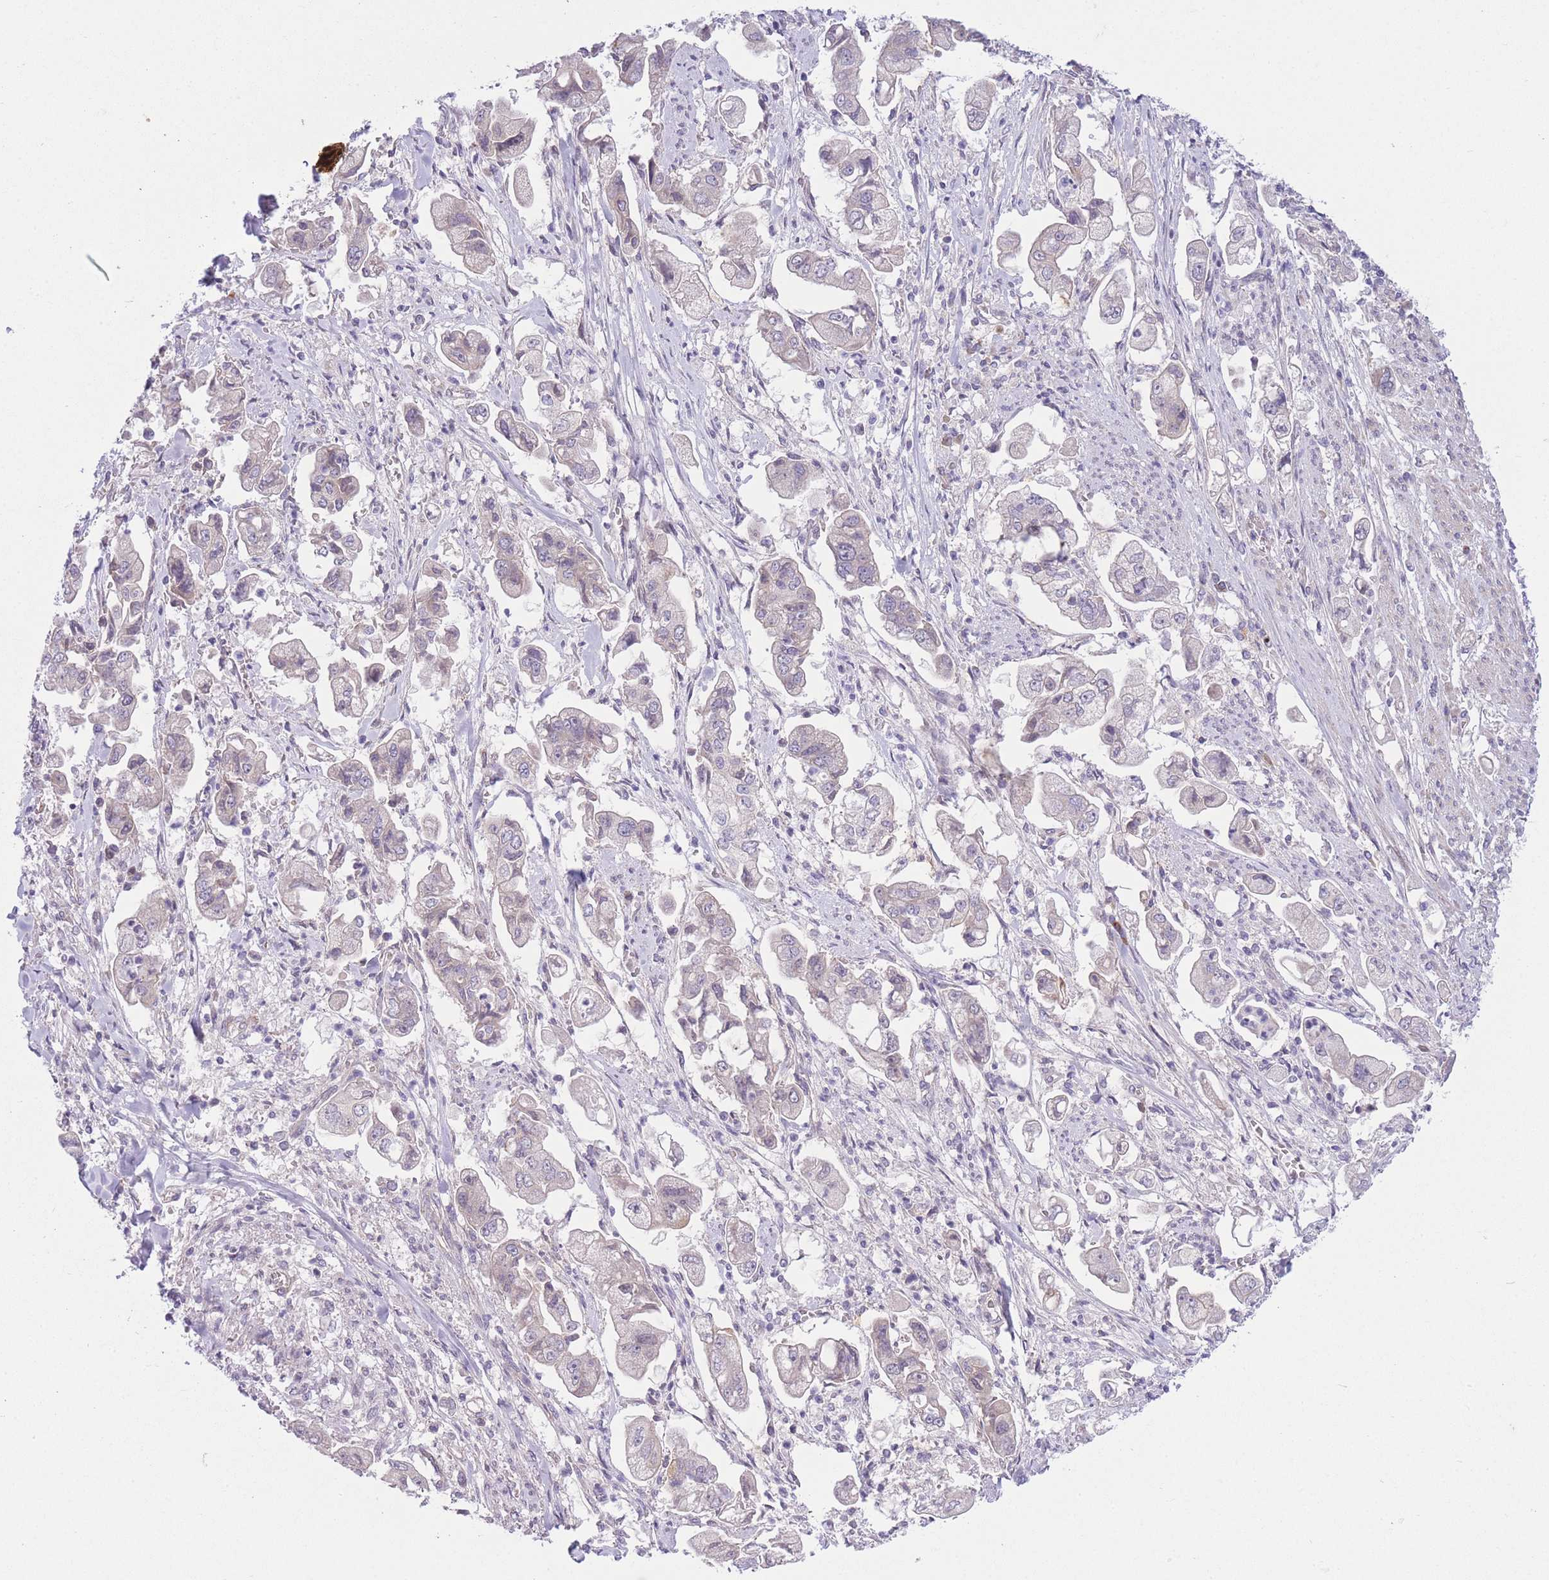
{"staining": {"intensity": "negative", "quantity": "none", "location": "none"}, "tissue": "stomach cancer", "cell_type": "Tumor cells", "image_type": "cancer", "snomed": [{"axis": "morphology", "description": "Adenocarcinoma, NOS"}, {"axis": "topography", "description": "Stomach"}], "caption": "The immunohistochemistry (IHC) micrograph has no significant staining in tumor cells of adenocarcinoma (stomach) tissue.", "gene": "CDC25B", "patient": {"sex": "male", "age": 62}}